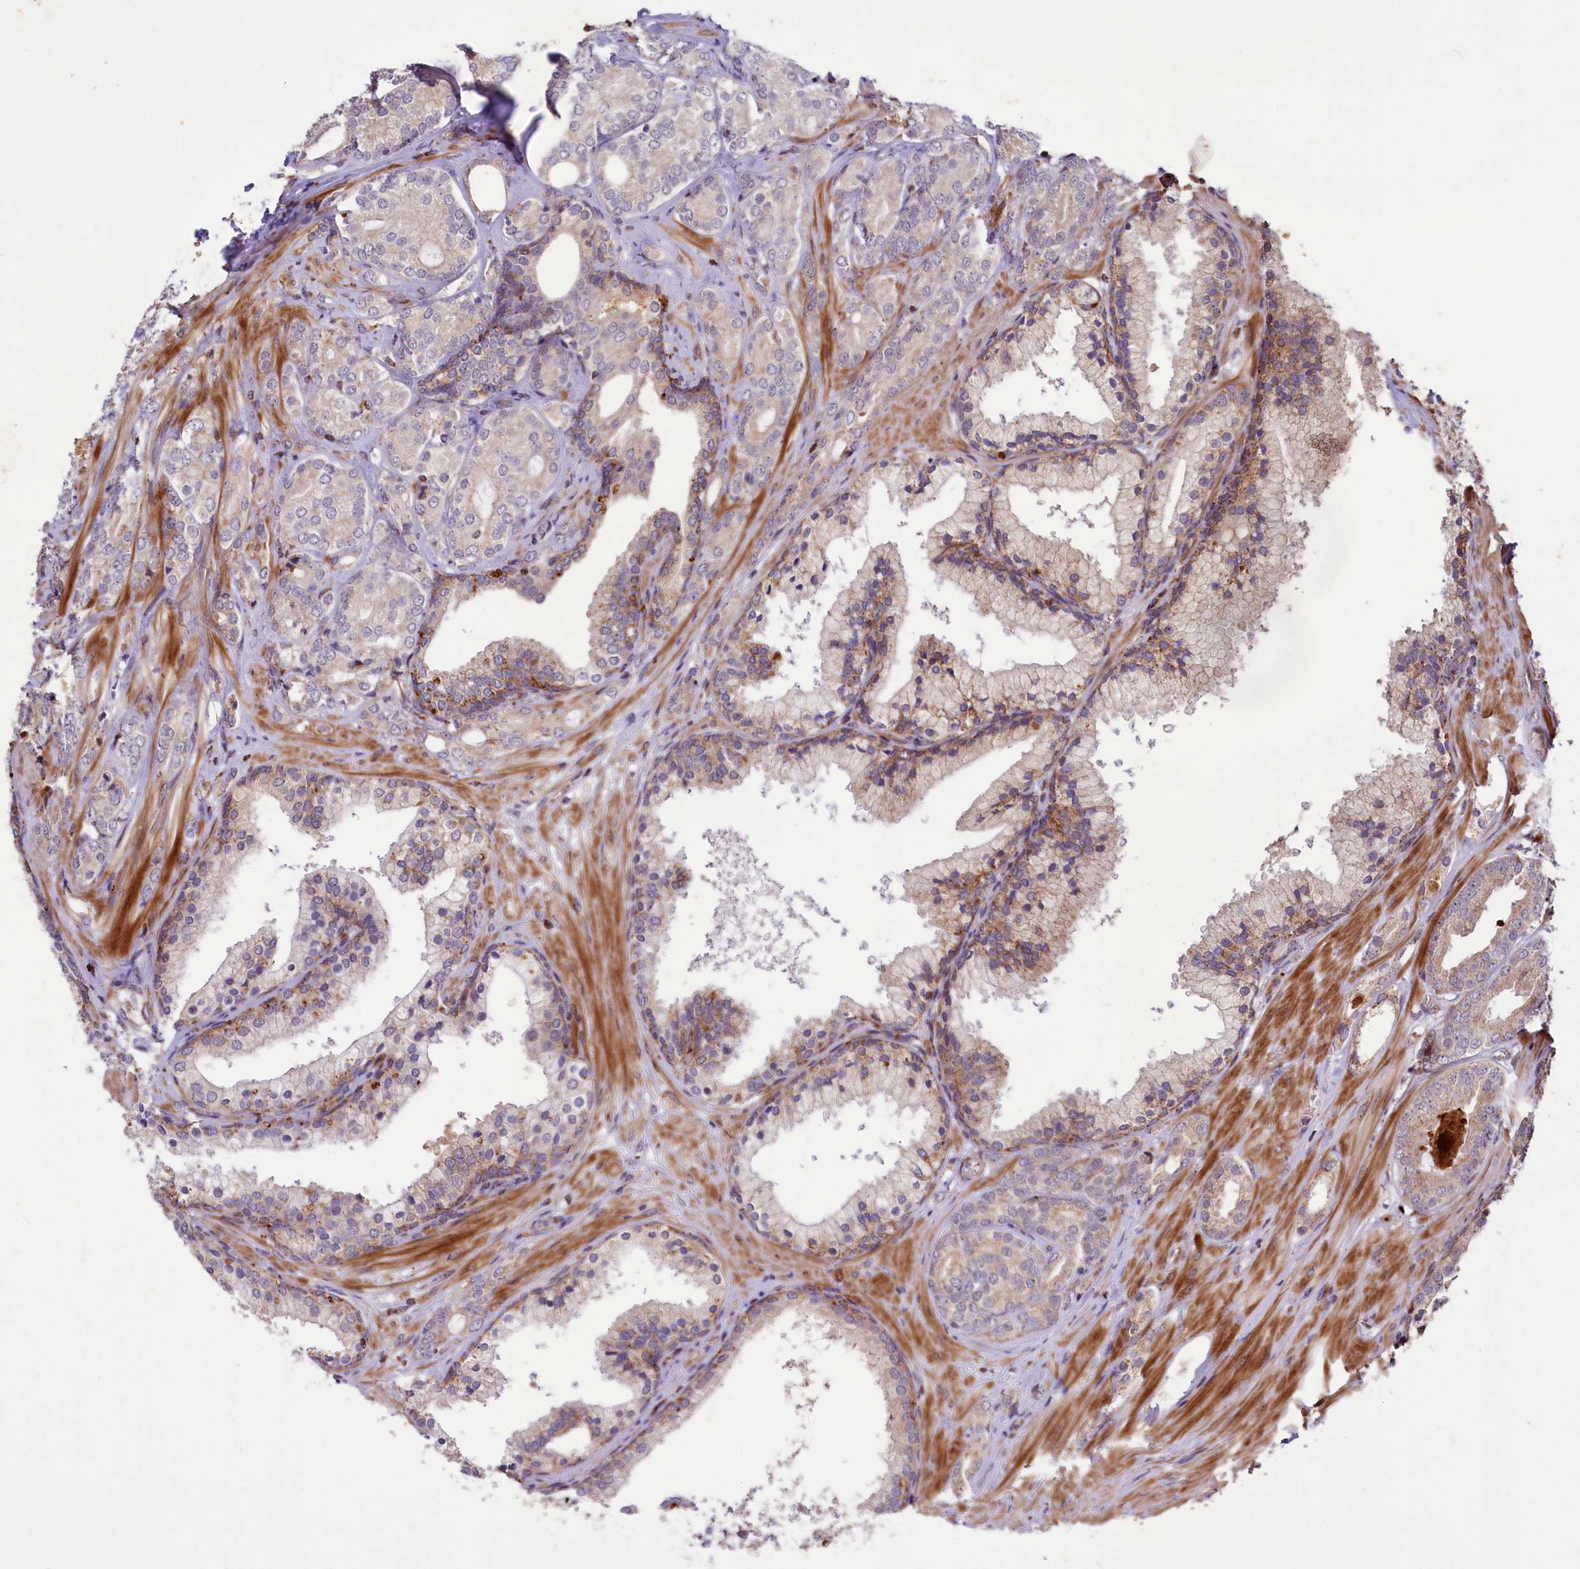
{"staining": {"intensity": "weak", "quantity": ">75%", "location": "cytoplasmic/membranous"}, "tissue": "prostate cancer", "cell_type": "Tumor cells", "image_type": "cancer", "snomed": [{"axis": "morphology", "description": "Adenocarcinoma, High grade"}, {"axis": "topography", "description": "Prostate"}], "caption": "The photomicrograph reveals staining of adenocarcinoma (high-grade) (prostate), revealing weak cytoplasmic/membranous protein positivity (brown color) within tumor cells.", "gene": "DYNC2H1", "patient": {"sex": "male", "age": 60}}